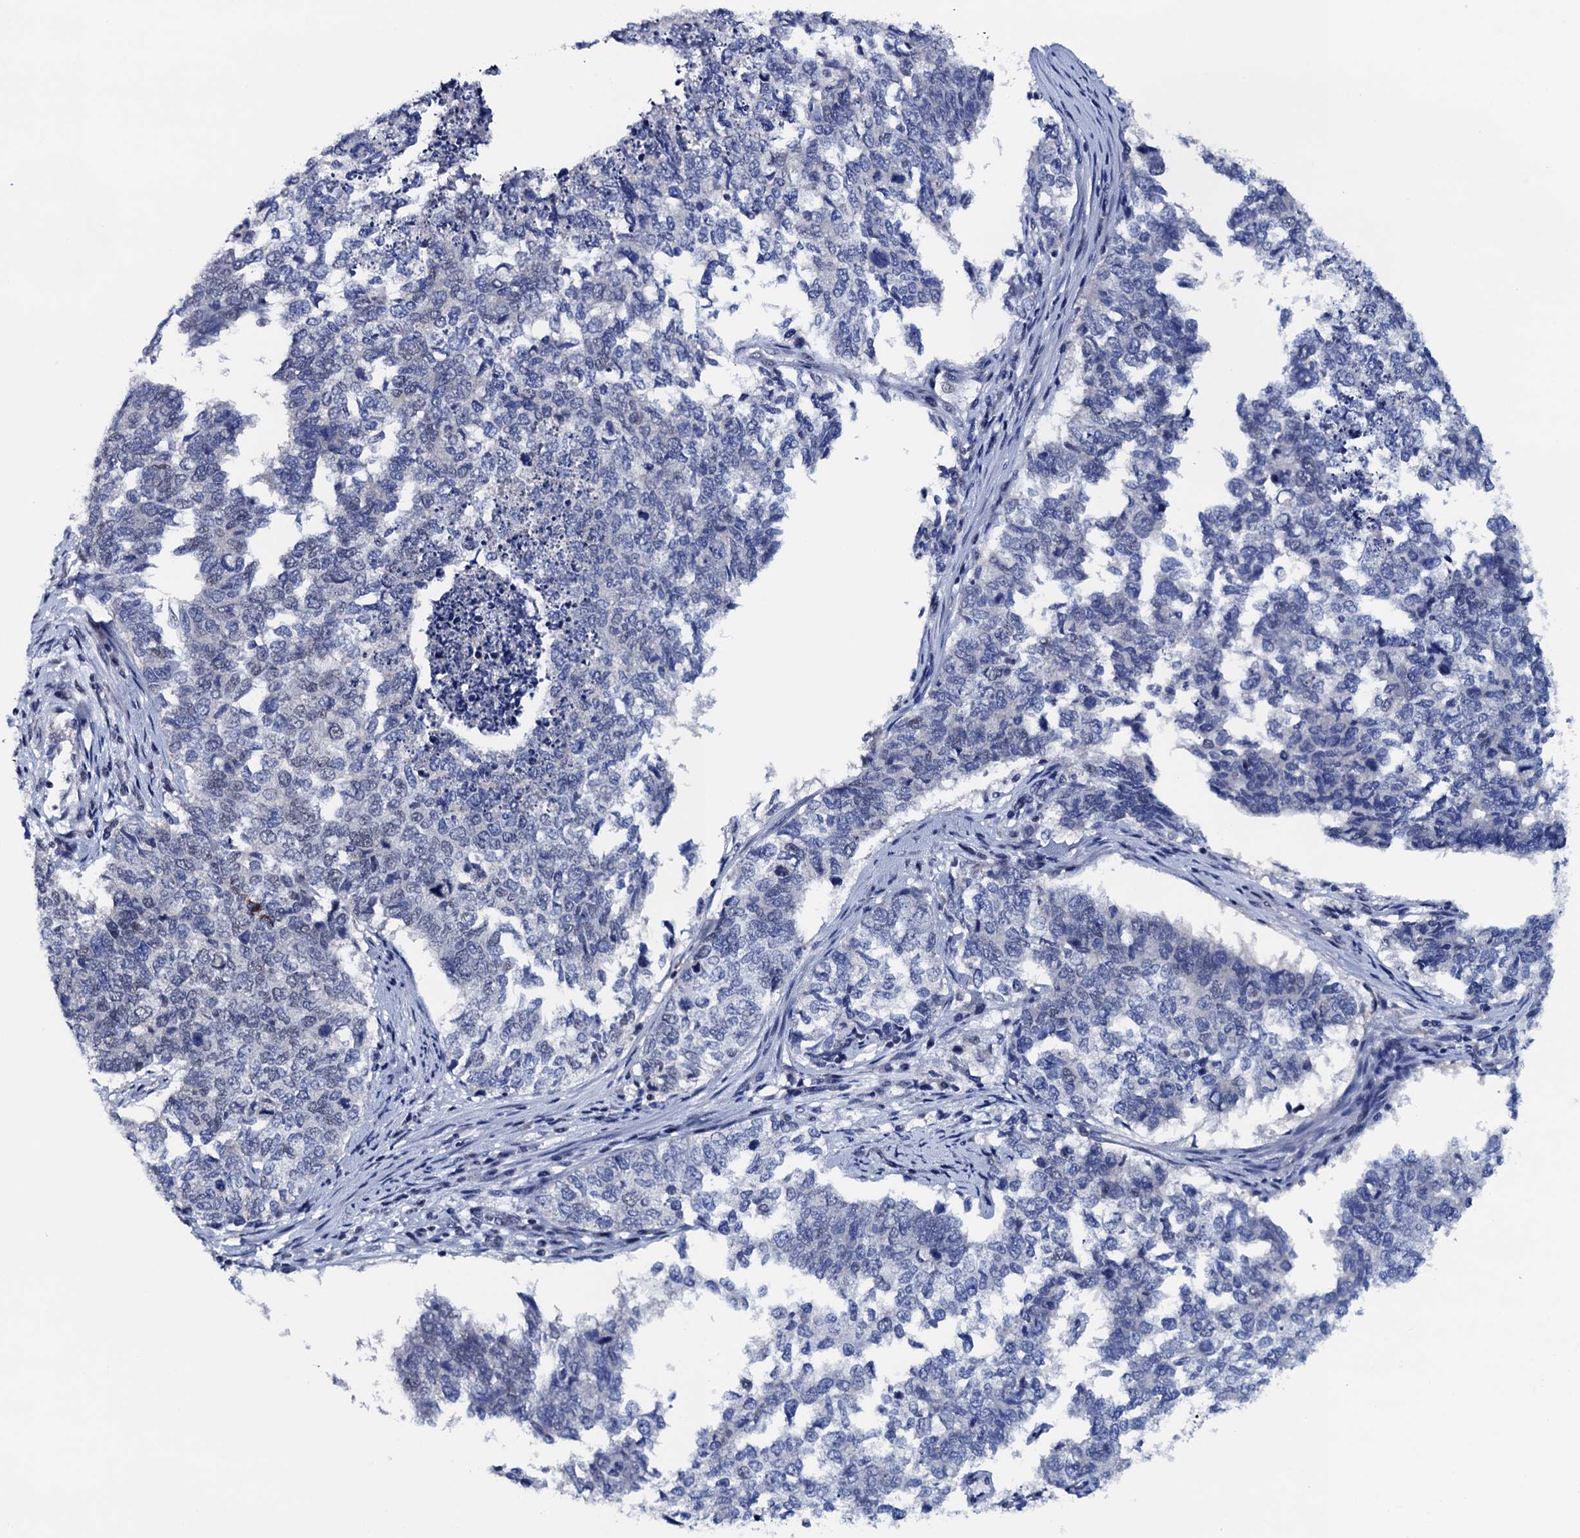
{"staining": {"intensity": "negative", "quantity": "none", "location": "none"}, "tissue": "cervical cancer", "cell_type": "Tumor cells", "image_type": "cancer", "snomed": [{"axis": "morphology", "description": "Squamous cell carcinoma, NOS"}, {"axis": "topography", "description": "Cervix"}], "caption": "High magnification brightfield microscopy of cervical cancer stained with DAB (brown) and counterstained with hematoxylin (blue): tumor cells show no significant staining.", "gene": "FNBP4", "patient": {"sex": "female", "age": 63}}